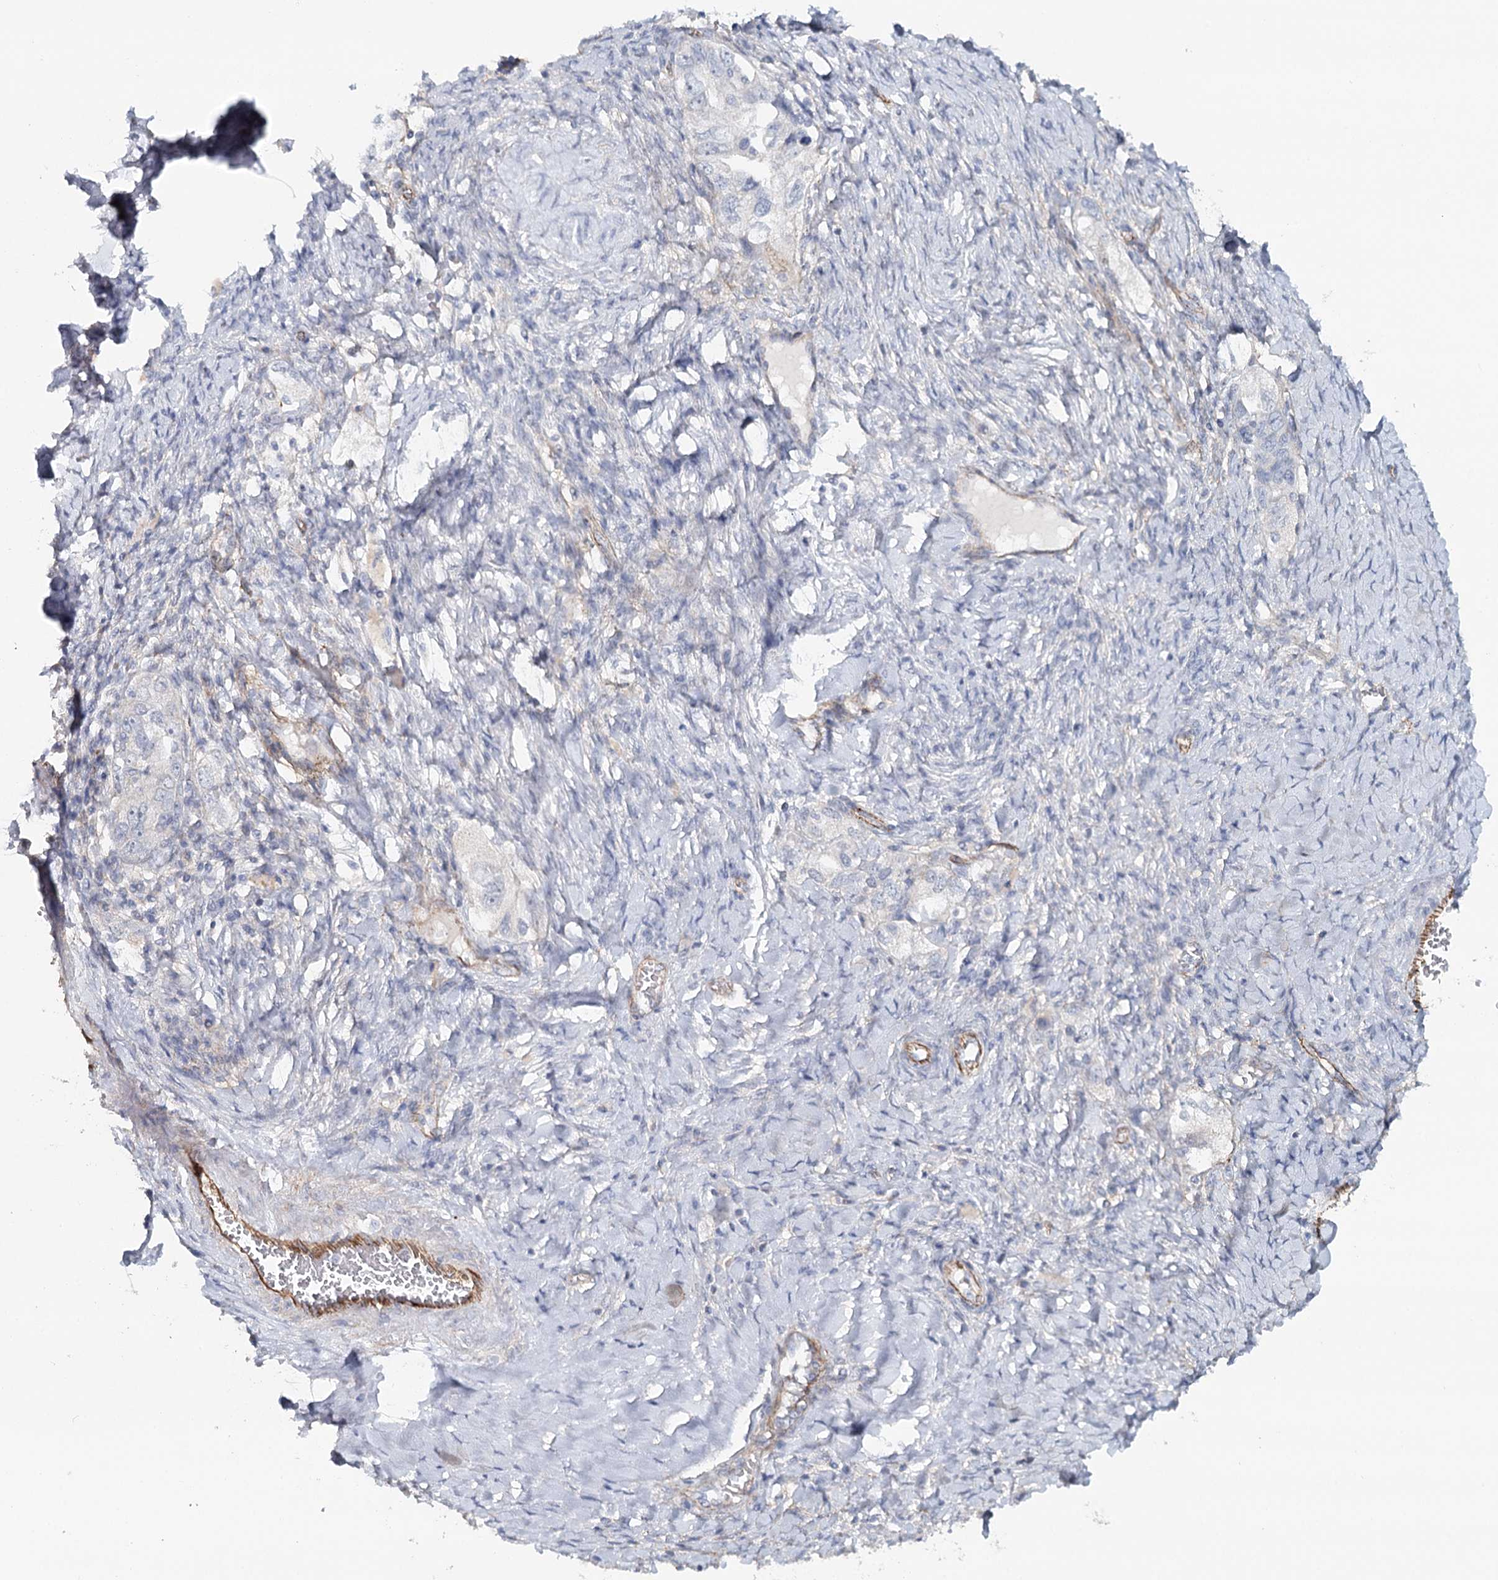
{"staining": {"intensity": "negative", "quantity": "none", "location": "none"}, "tissue": "ovarian cancer", "cell_type": "Tumor cells", "image_type": "cancer", "snomed": [{"axis": "morphology", "description": "Carcinoma, NOS"}, {"axis": "morphology", "description": "Cystadenocarcinoma, serous, NOS"}, {"axis": "topography", "description": "Ovary"}], "caption": "Ovarian serous cystadenocarcinoma stained for a protein using IHC displays no expression tumor cells.", "gene": "SYNPO", "patient": {"sex": "female", "age": 69}}